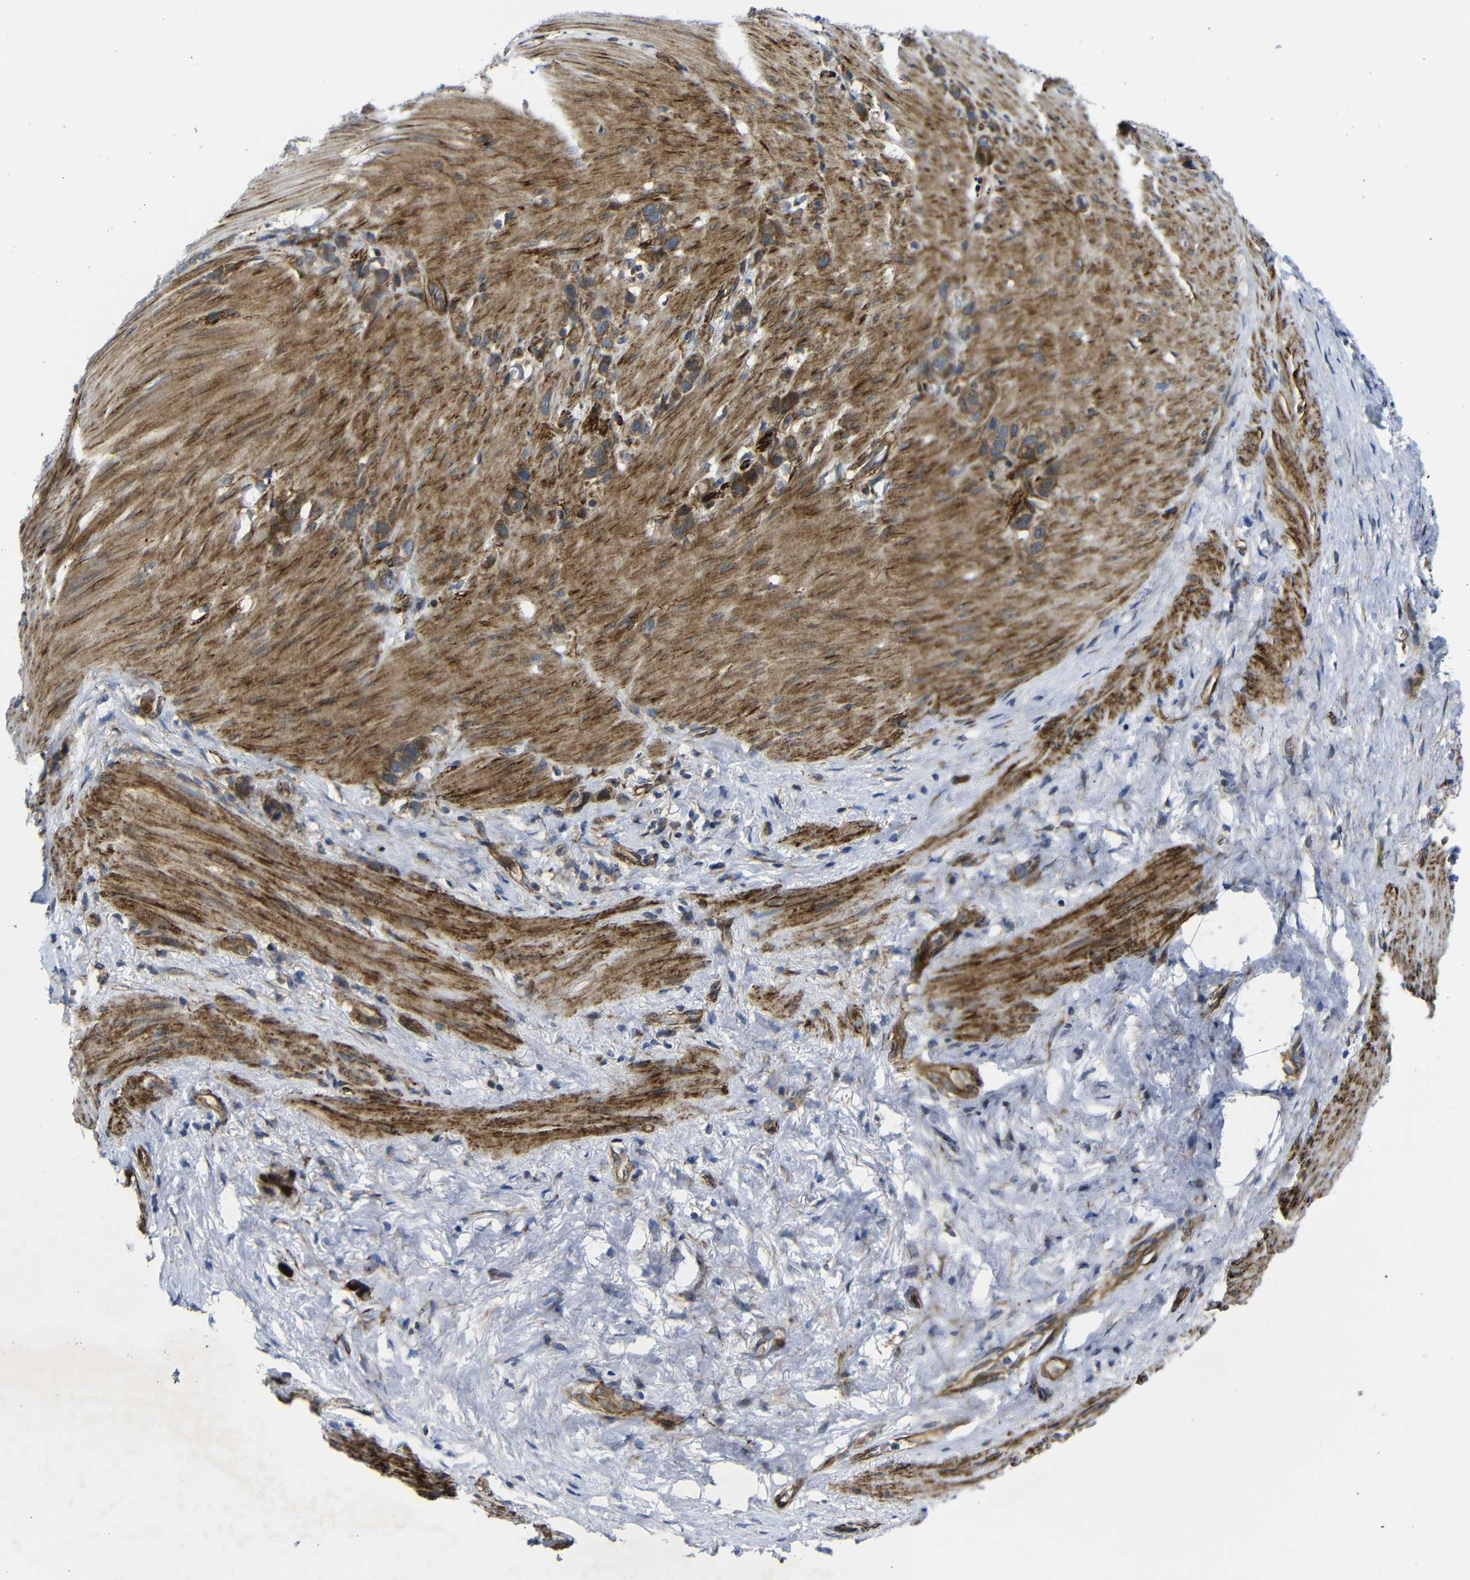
{"staining": {"intensity": "moderate", "quantity": ">75%", "location": "cytoplasmic/membranous"}, "tissue": "stomach cancer", "cell_type": "Tumor cells", "image_type": "cancer", "snomed": [{"axis": "morphology", "description": "Normal tissue, NOS"}, {"axis": "morphology", "description": "Adenocarcinoma, NOS"}, {"axis": "morphology", "description": "Adenocarcinoma, High grade"}, {"axis": "topography", "description": "Stomach, upper"}, {"axis": "topography", "description": "Stomach"}], "caption": "Tumor cells exhibit medium levels of moderate cytoplasmic/membranous positivity in approximately >75% of cells in stomach adenocarcinoma. The staining is performed using DAB (3,3'-diaminobenzidine) brown chromogen to label protein expression. The nuclei are counter-stained blue using hematoxylin.", "gene": "PARP14", "patient": {"sex": "female", "age": 65}}